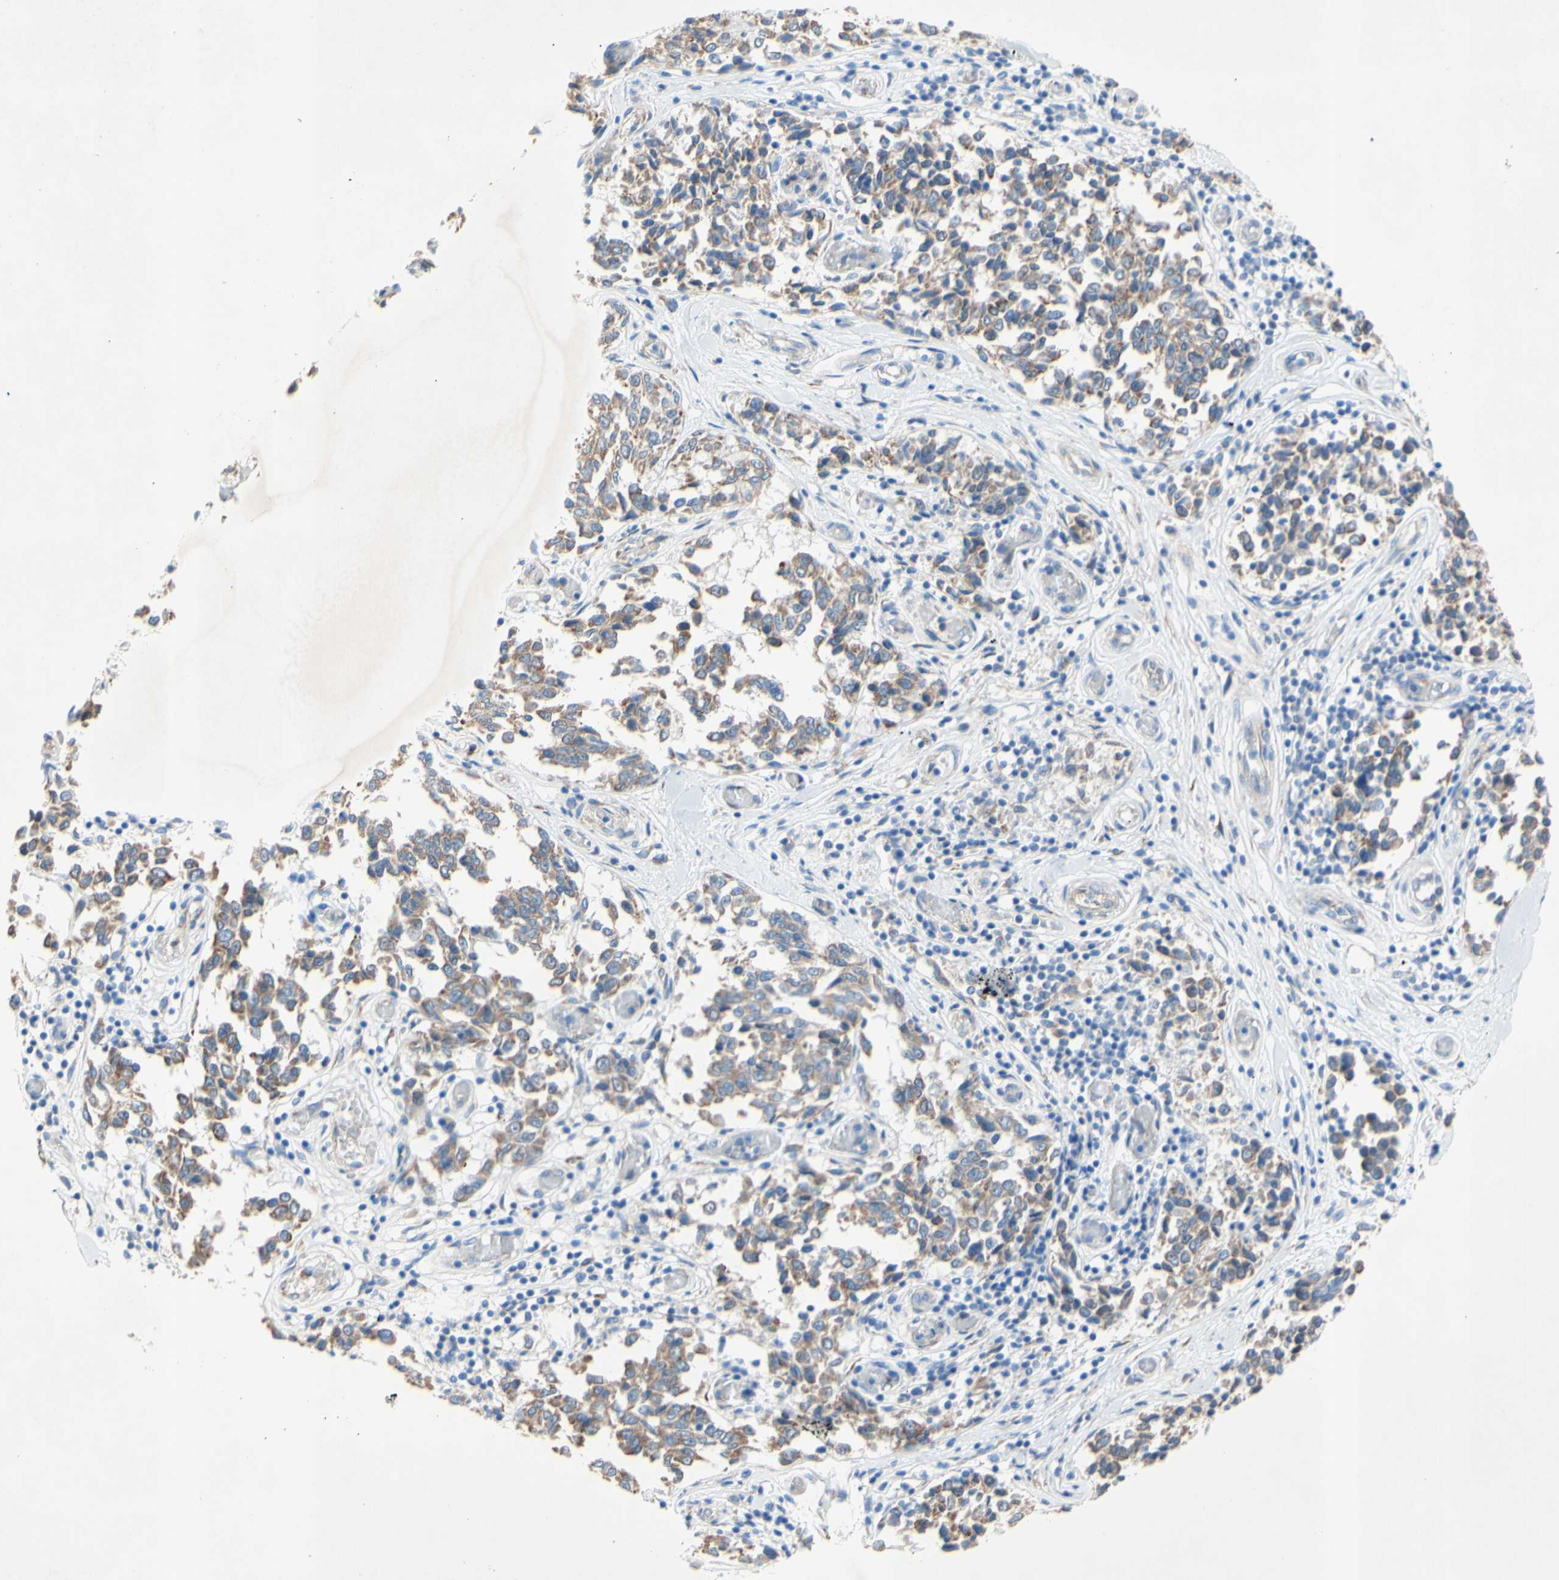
{"staining": {"intensity": "moderate", "quantity": ">75%", "location": "cytoplasmic/membranous"}, "tissue": "melanoma", "cell_type": "Tumor cells", "image_type": "cancer", "snomed": [{"axis": "morphology", "description": "Malignant melanoma, NOS"}, {"axis": "topography", "description": "Skin"}], "caption": "Immunohistochemical staining of melanoma demonstrates medium levels of moderate cytoplasmic/membranous staining in about >75% of tumor cells.", "gene": "TMIGD2", "patient": {"sex": "female", "age": 64}}